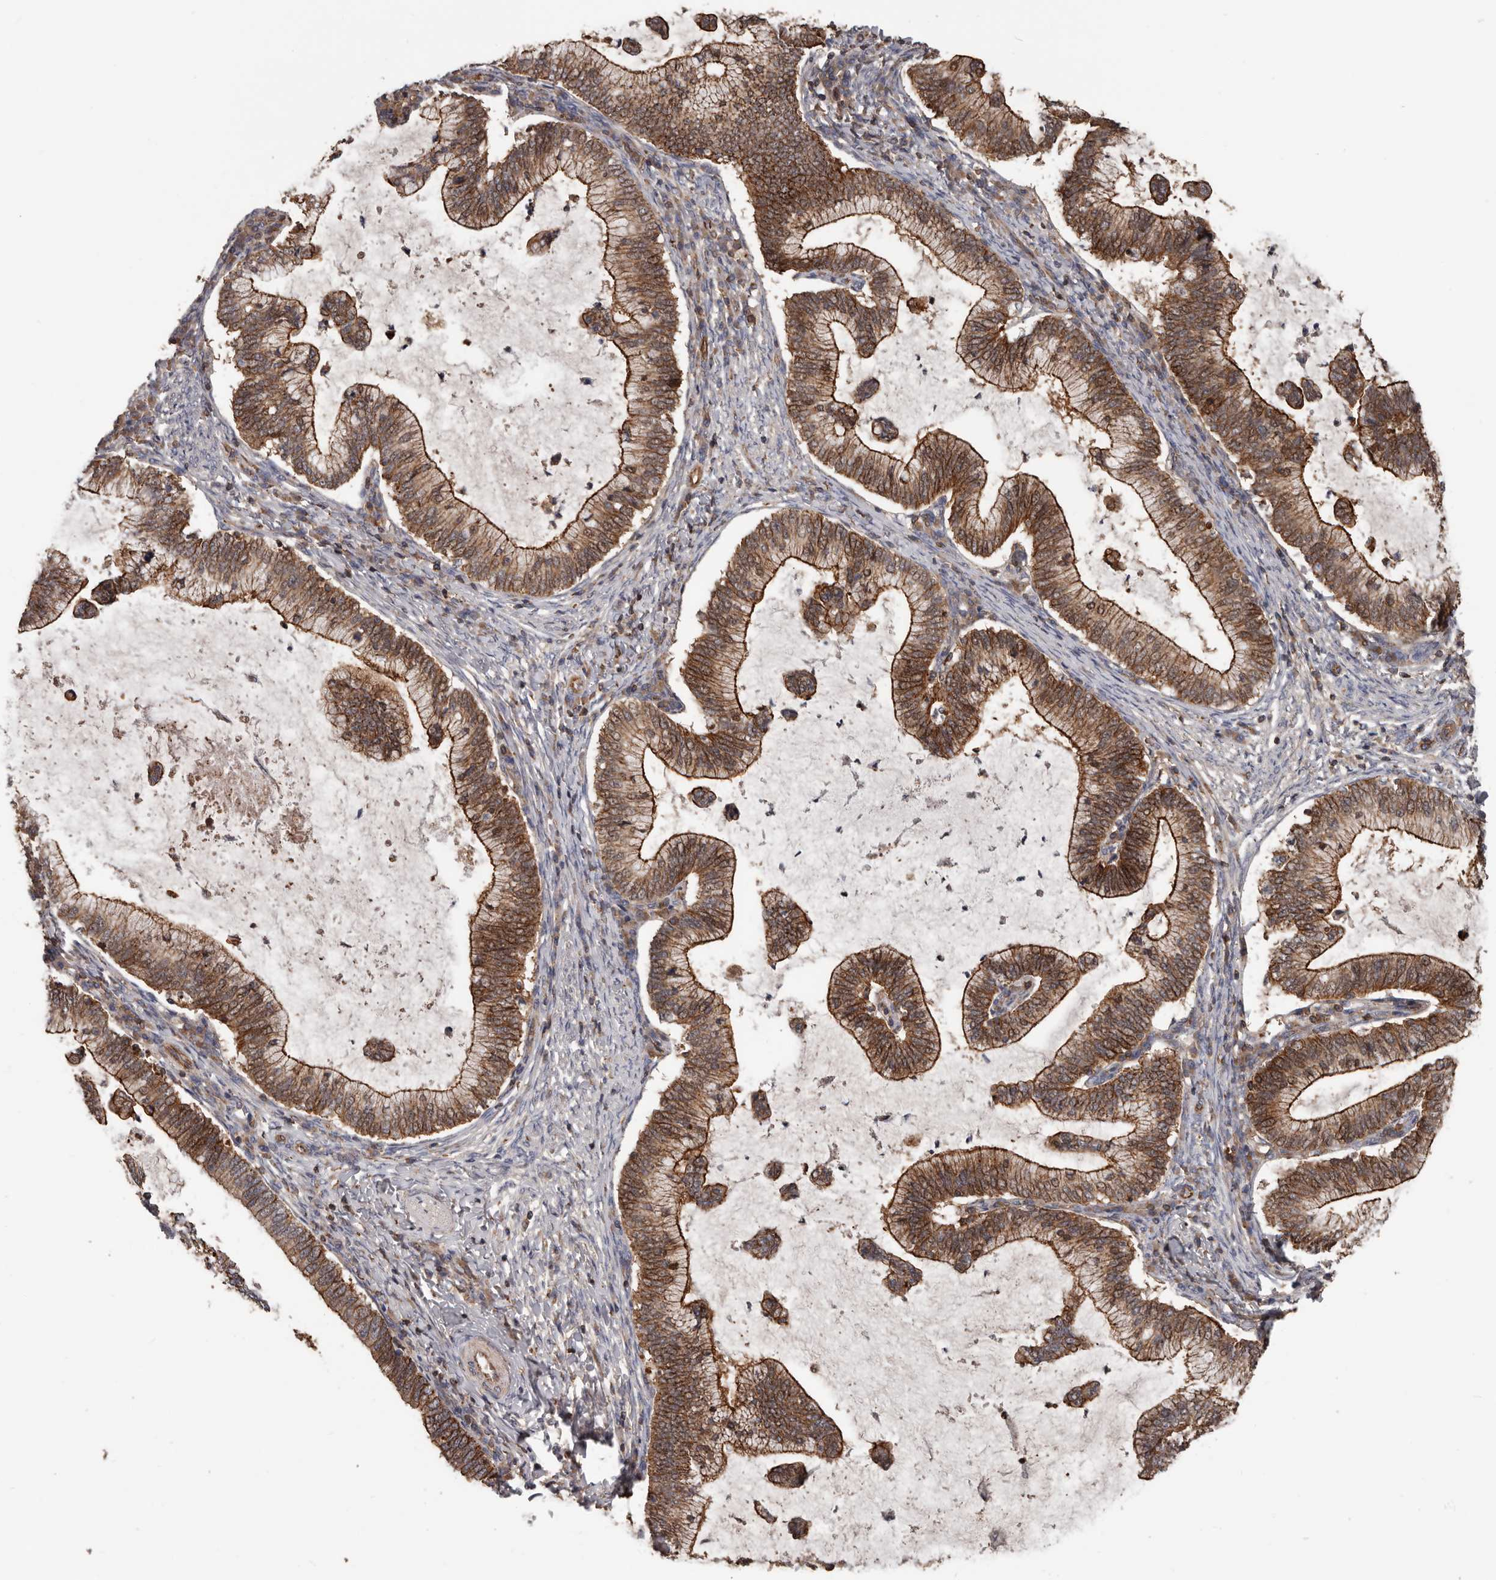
{"staining": {"intensity": "strong", "quantity": ">75%", "location": "cytoplasmic/membranous"}, "tissue": "cervical cancer", "cell_type": "Tumor cells", "image_type": "cancer", "snomed": [{"axis": "morphology", "description": "Adenocarcinoma, NOS"}, {"axis": "topography", "description": "Cervix"}], "caption": "Cervical cancer (adenocarcinoma) stained with IHC reveals strong cytoplasmic/membranous staining in about >75% of tumor cells.", "gene": "PNRC2", "patient": {"sex": "female", "age": 36}}